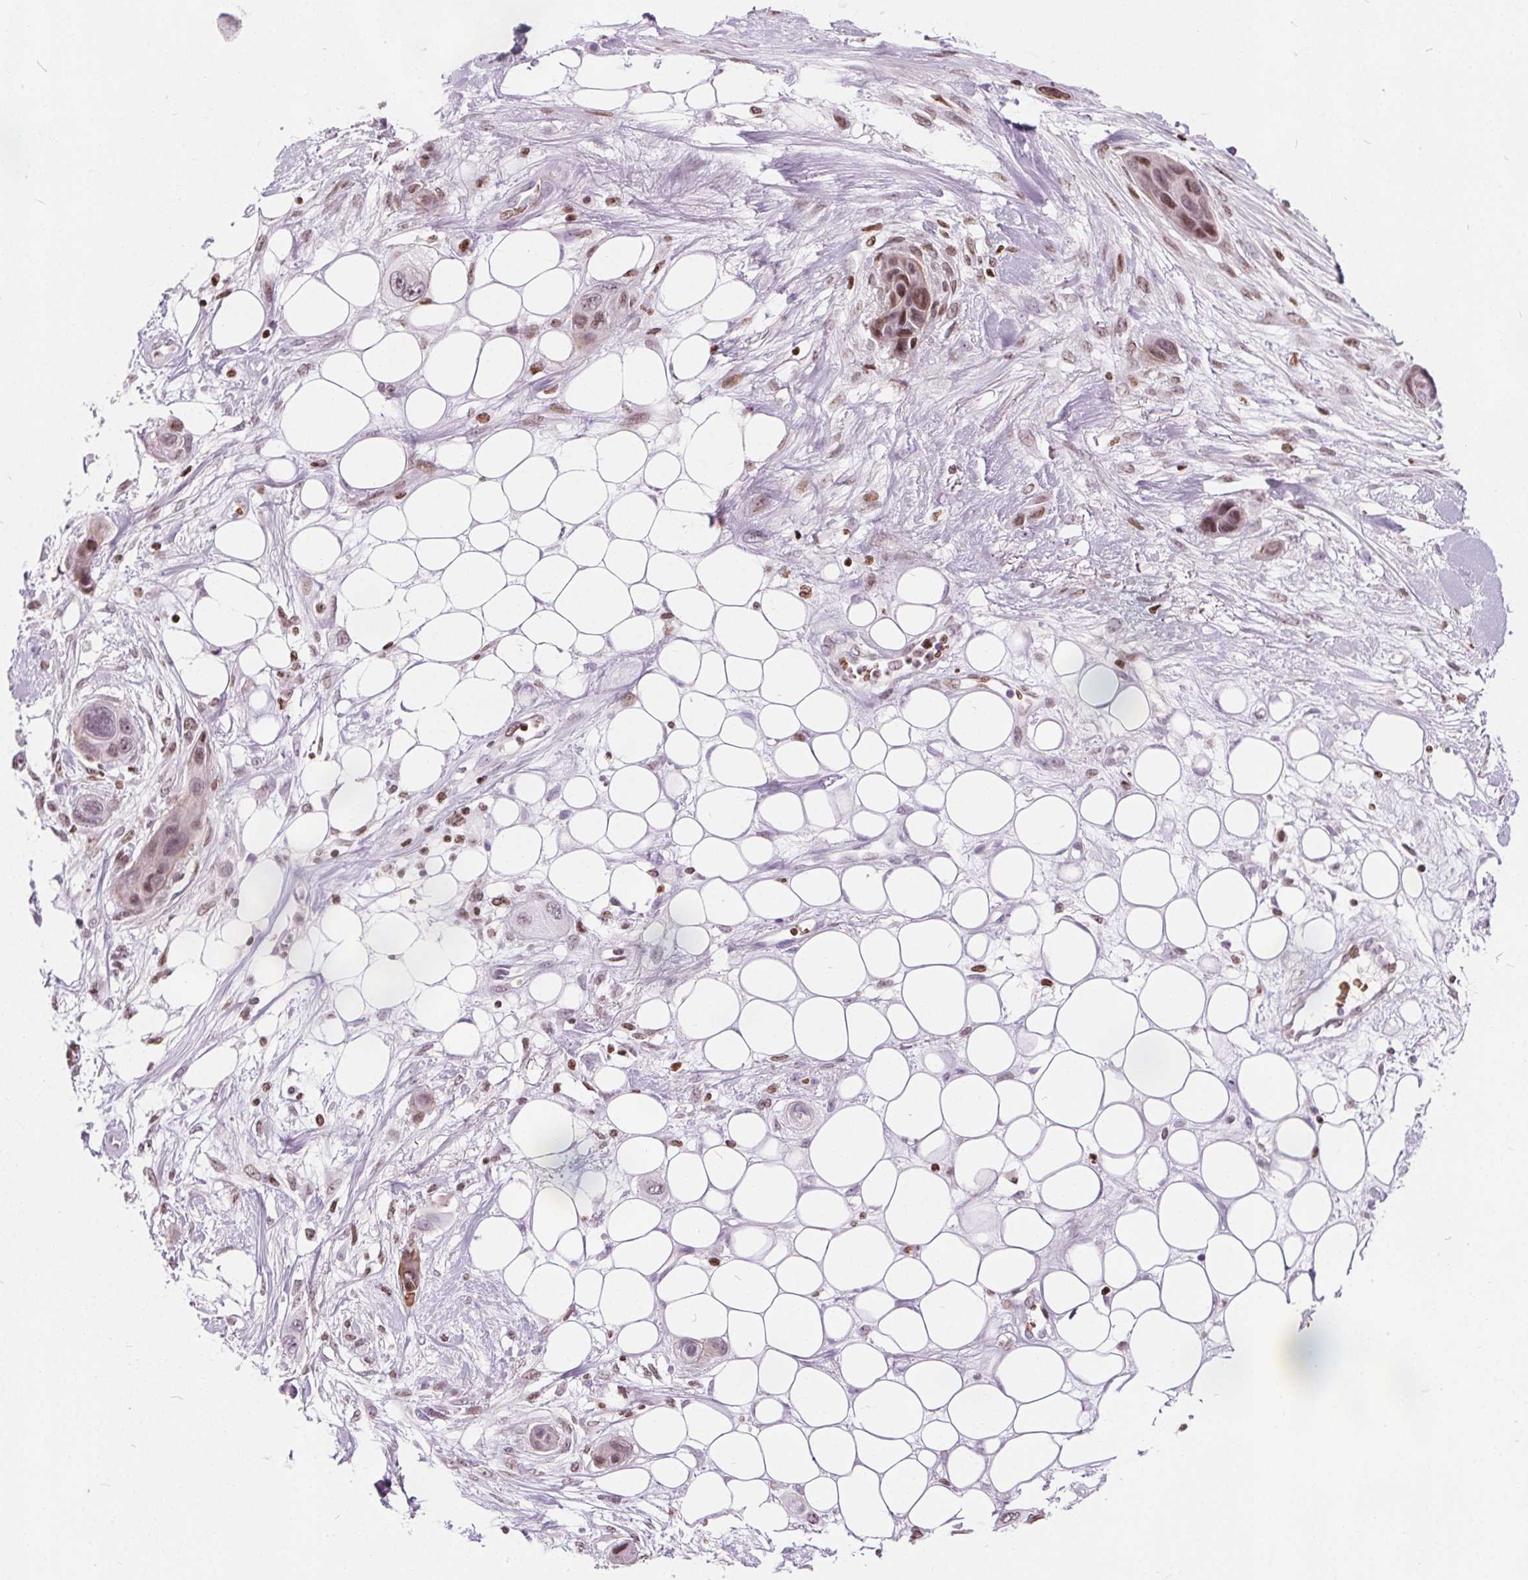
{"staining": {"intensity": "moderate", "quantity": ">75%", "location": "nuclear"}, "tissue": "skin cancer", "cell_type": "Tumor cells", "image_type": "cancer", "snomed": [{"axis": "morphology", "description": "Squamous cell carcinoma, NOS"}, {"axis": "topography", "description": "Skin"}], "caption": "Immunohistochemistry (IHC) histopathology image of skin cancer stained for a protein (brown), which exhibits medium levels of moderate nuclear positivity in about >75% of tumor cells.", "gene": "ISLR2", "patient": {"sex": "male", "age": 79}}